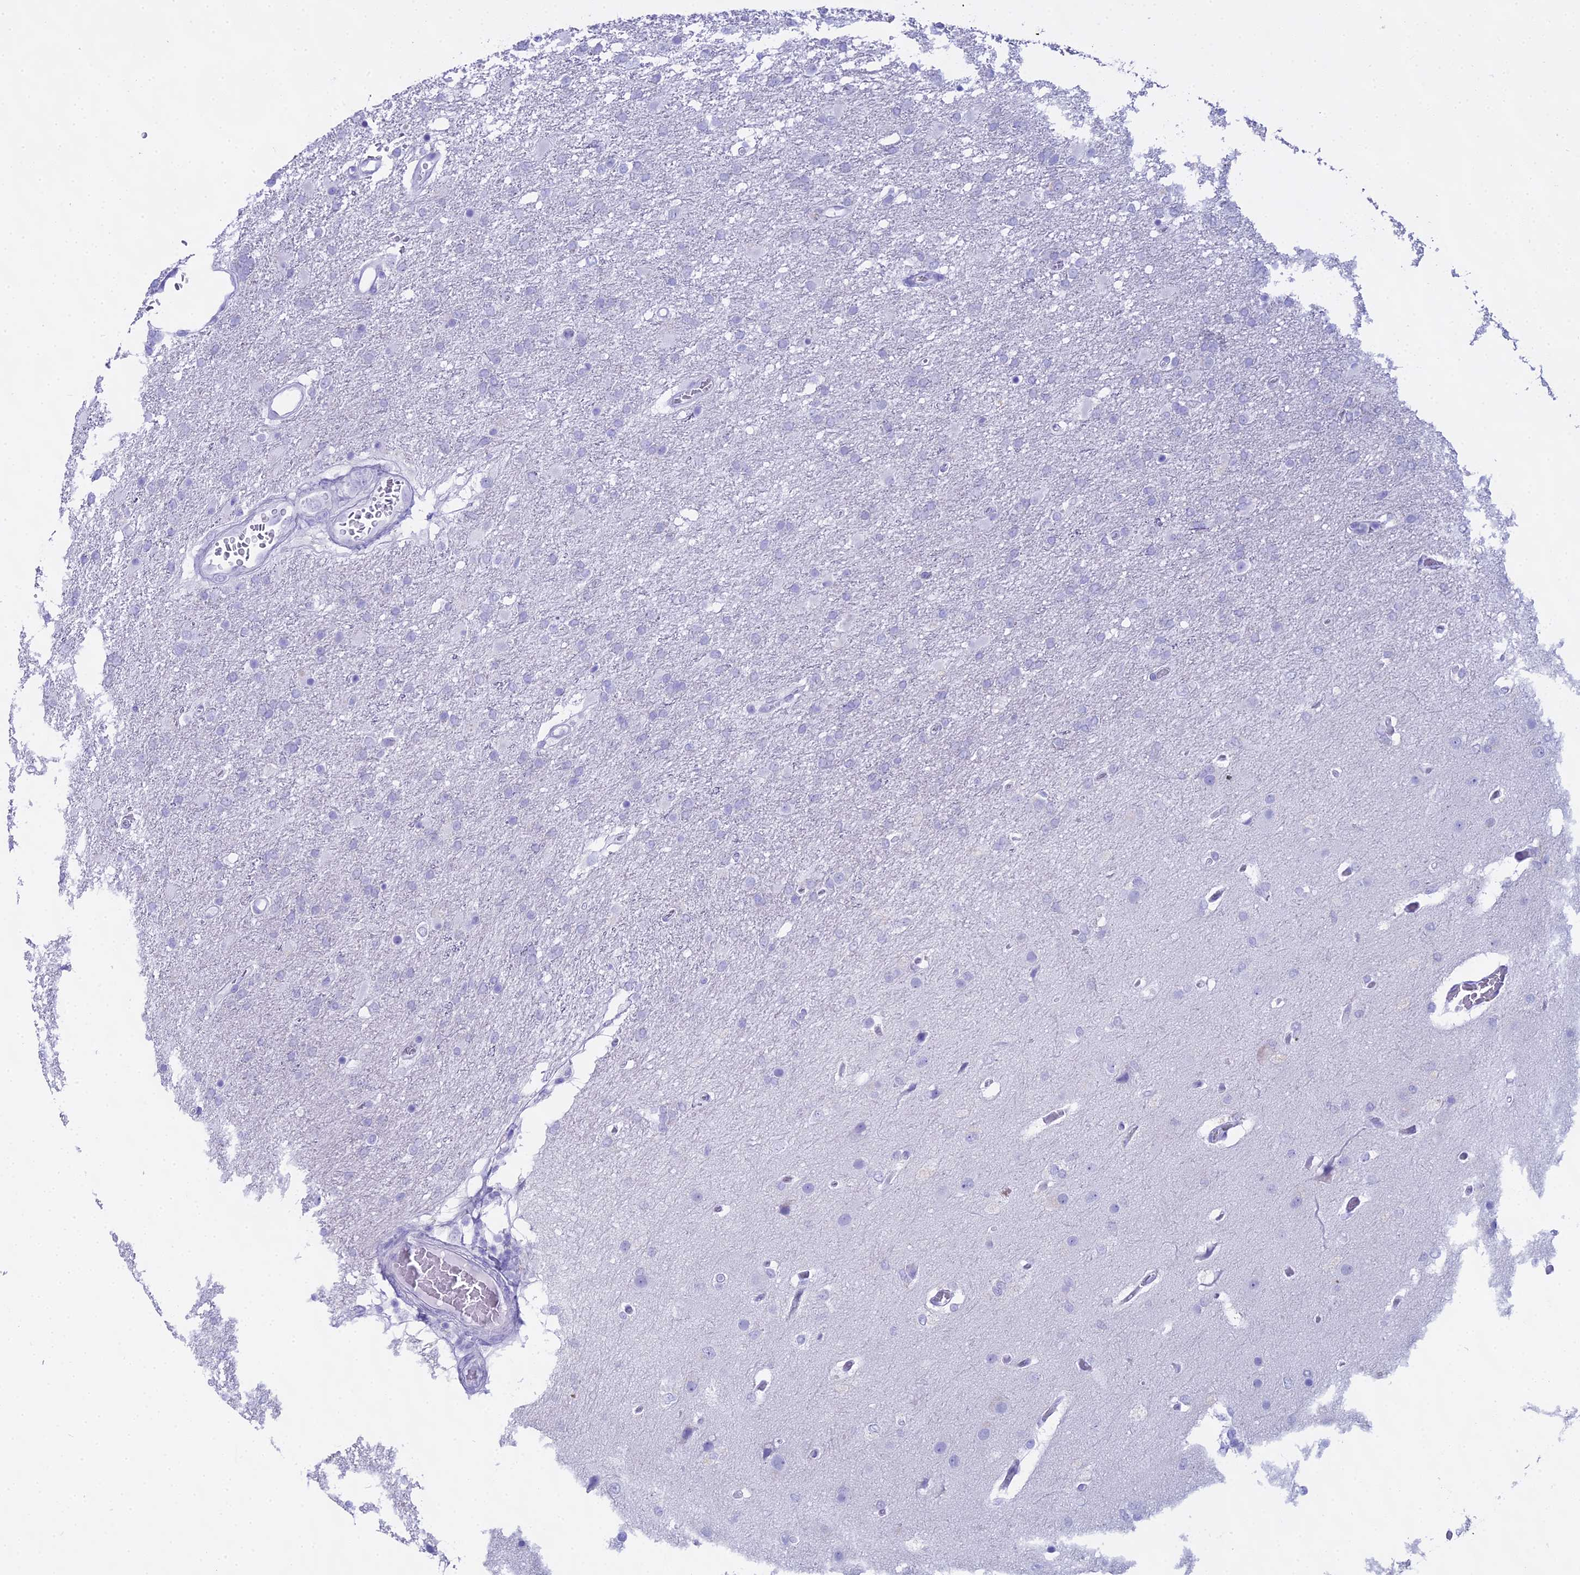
{"staining": {"intensity": "negative", "quantity": "none", "location": "none"}, "tissue": "glioma", "cell_type": "Tumor cells", "image_type": "cancer", "snomed": [{"axis": "morphology", "description": "Glioma, malignant, High grade"}, {"axis": "topography", "description": "Brain"}], "caption": "Immunohistochemistry histopathology image of neoplastic tissue: human glioma stained with DAB (3,3'-diaminobenzidine) displays no significant protein staining in tumor cells.", "gene": "CGB2", "patient": {"sex": "female", "age": 74}}